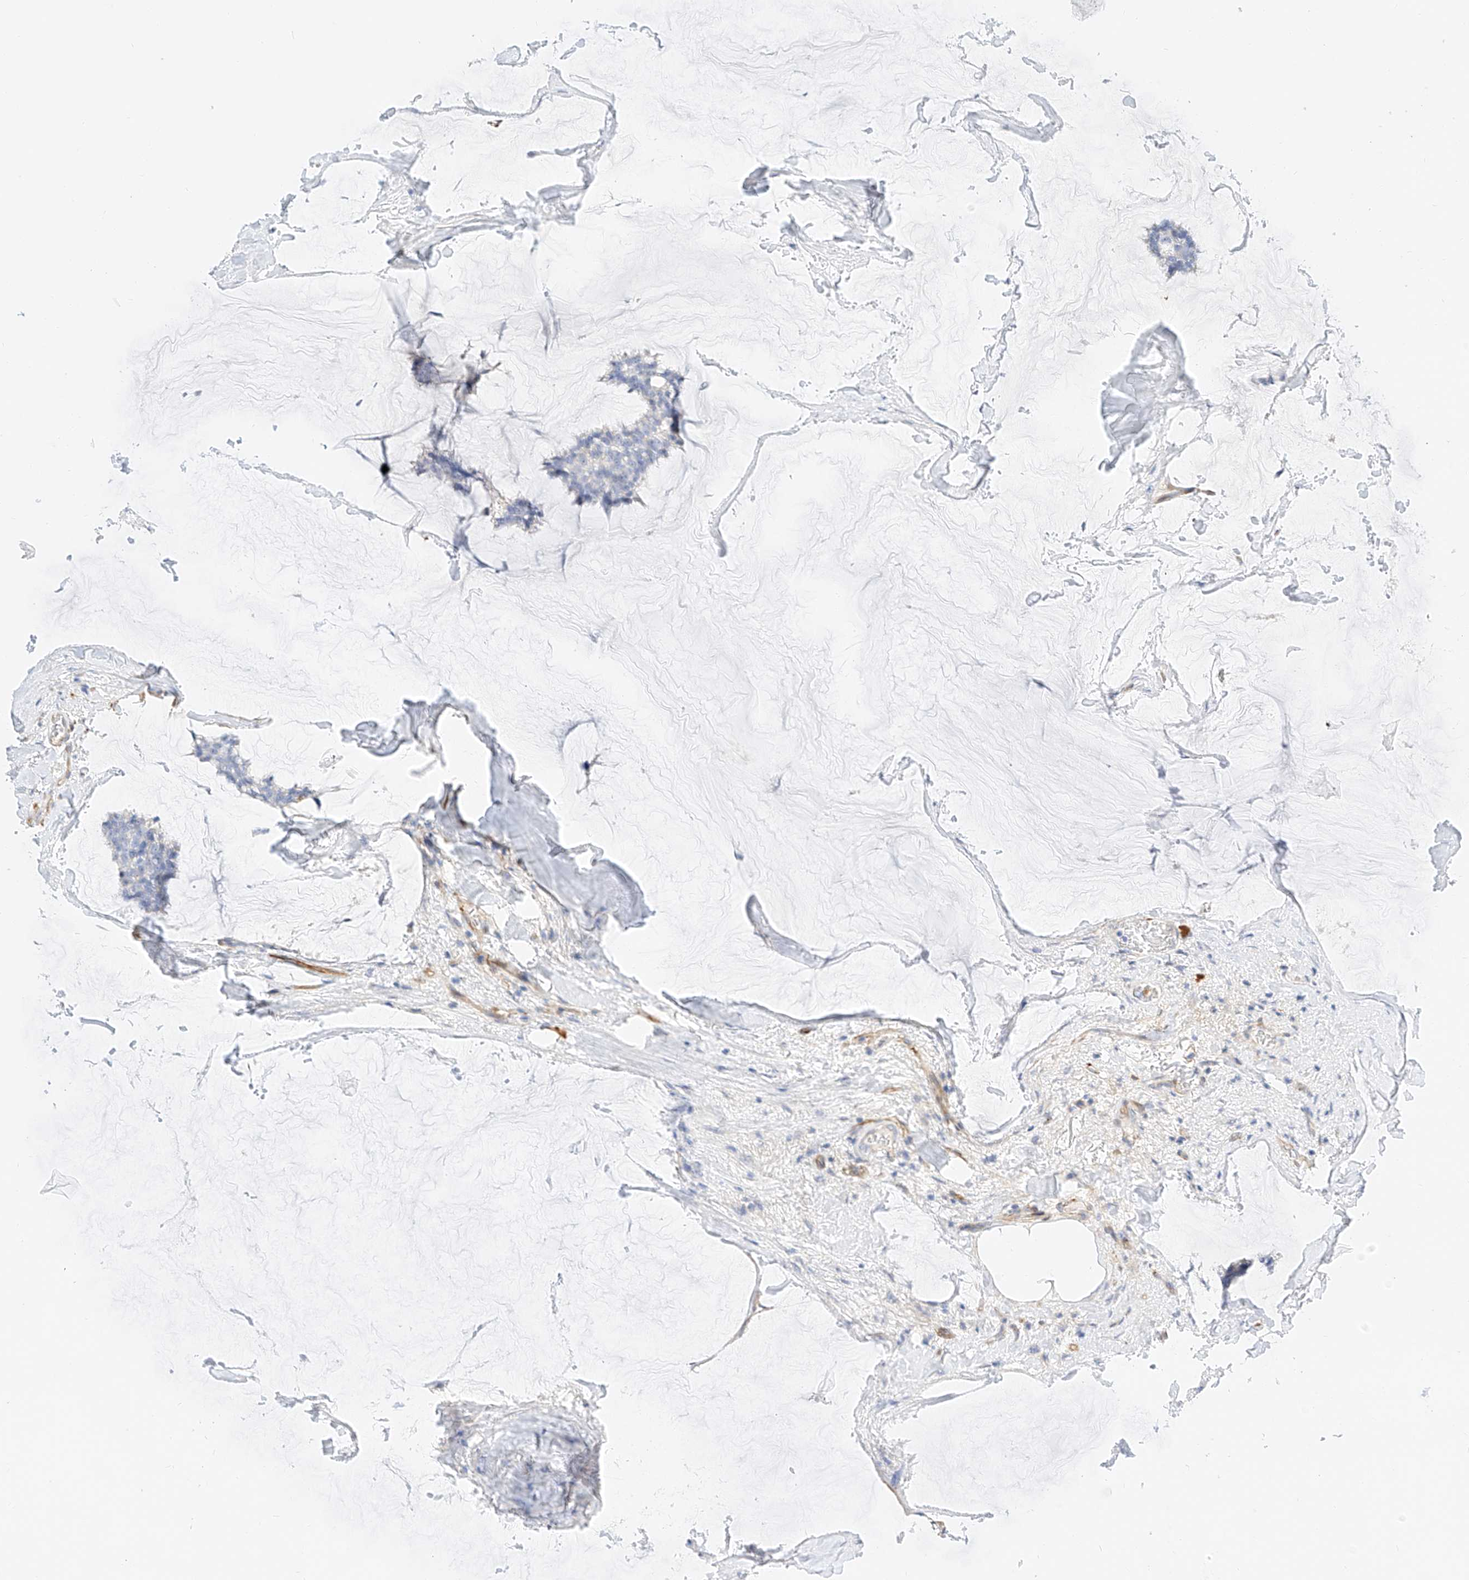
{"staining": {"intensity": "negative", "quantity": "none", "location": "none"}, "tissue": "breast cancer", "cell_type": "Tumor cells", "image_type": "cancer", "snomed": [{"axis": "morphology", "description": "Duct carcinoma"}, {"axis": "topography", "description": "Breast"}], "caption": "Tumor cells are negative for protein expression in human breast cancer (intraductal carcinoma). (Stains: DAB immunohistochemistry with hematoxylin counter stain, Microscopy: brightfield microscopy at high magnification).", "gene": "CDCP2", "patient": {"sex": "female", "age": 93}}